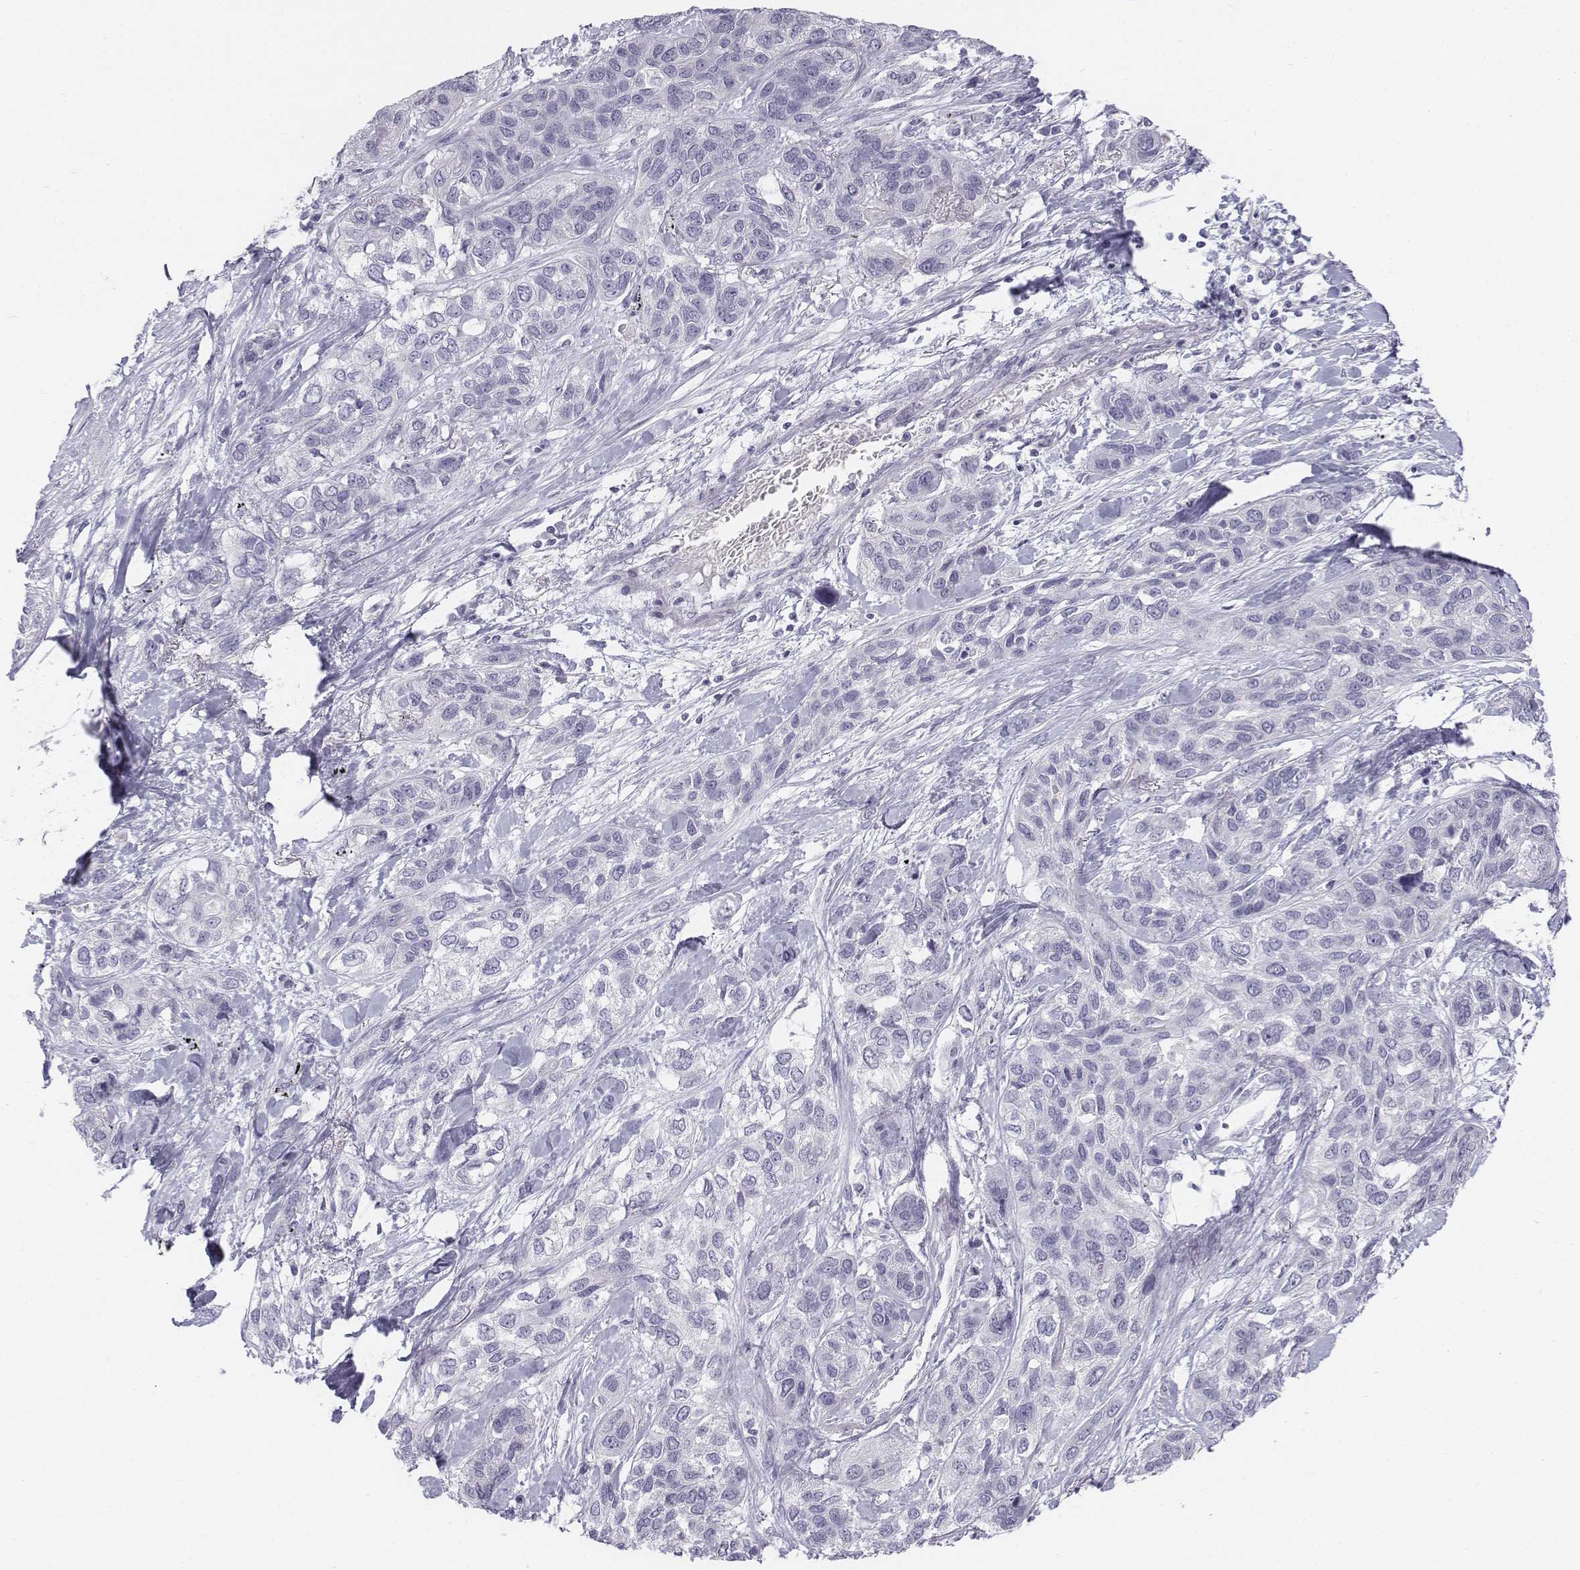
{"staining": {"intensity": "negative", "quantity": "none", "location": "none"}, "tissue": "lung cancer", "cell_type": "Tumor cells", "image_type": "cancer", "snomed": [{"axis": "morphology", "description": "Squamous cell carcinoma, NOS"}, {"axis": "topography", "description": "Lung"}], "caption": "Immunohistochemistry (IHC) micrograph of human squamous cell carcinoma (lung) stained for a protein (brown), which displays no staining in tumor cells. (Stains: DAB (3,3'-diaminobenzidine) immunohistochemistry with hematoxylin counter stain, Microscopy: brightfield microscopy at high magnification).", "gene": "TH", "patient": {"sex": "female", "age": 70}}